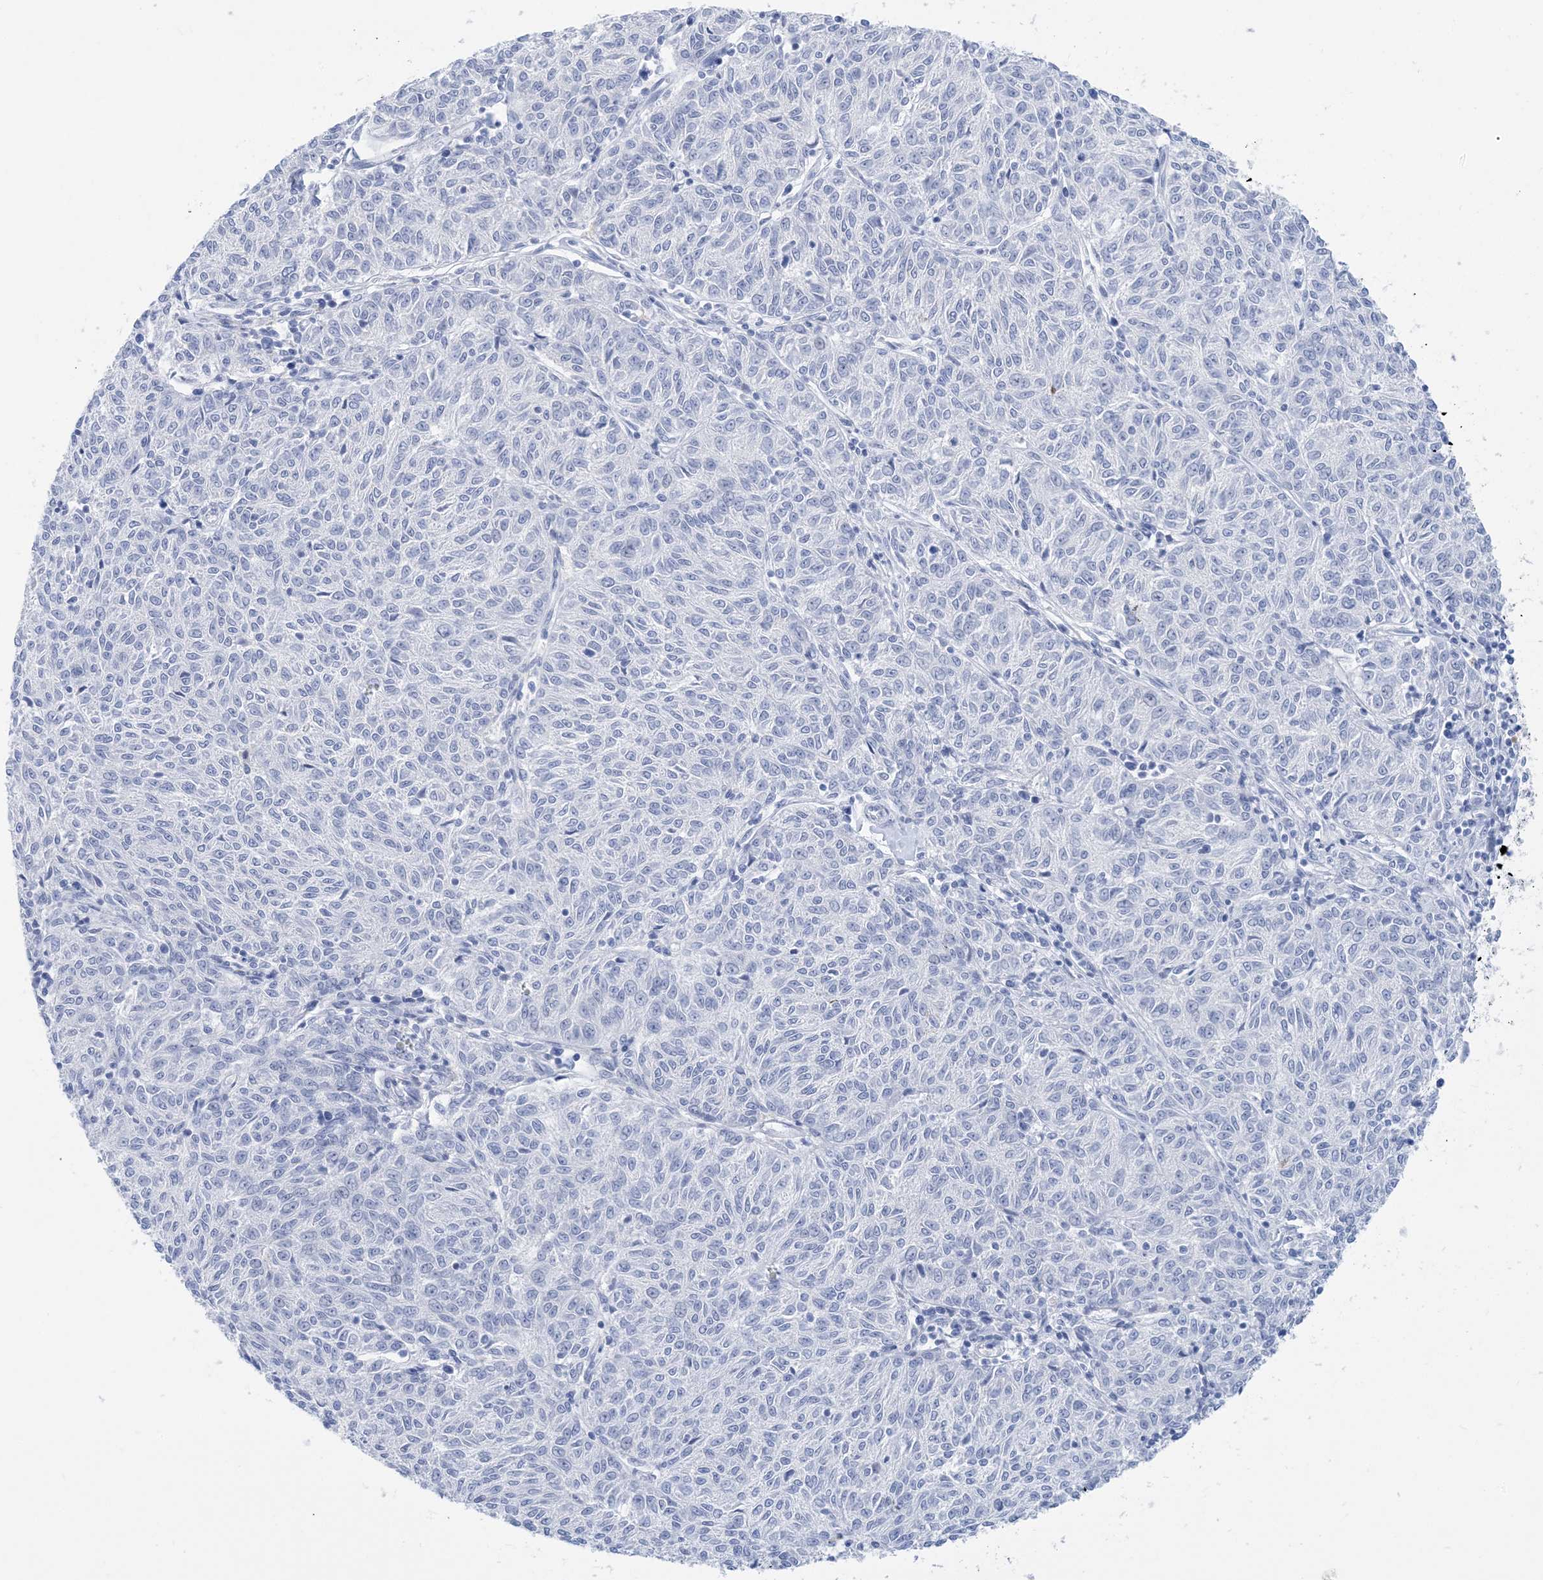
{"staining": {"intensity": "negative", "quantity": "none", "location": "none"}, "tissue": "melanoma", "cell_type": "Tumor cells", "image_type": "cancer", "snomed": [{"axis": "morphology", "description": "Malignant melanoma, NOS"}, {"axis": "topography", "description": "Skin"}], "caption": "Melanoma was stained to show a protein in brown. There is no significant staining in tumor cells.", "gene": "SH3YL1", "patient": {"sex": "female", "age": 72}}